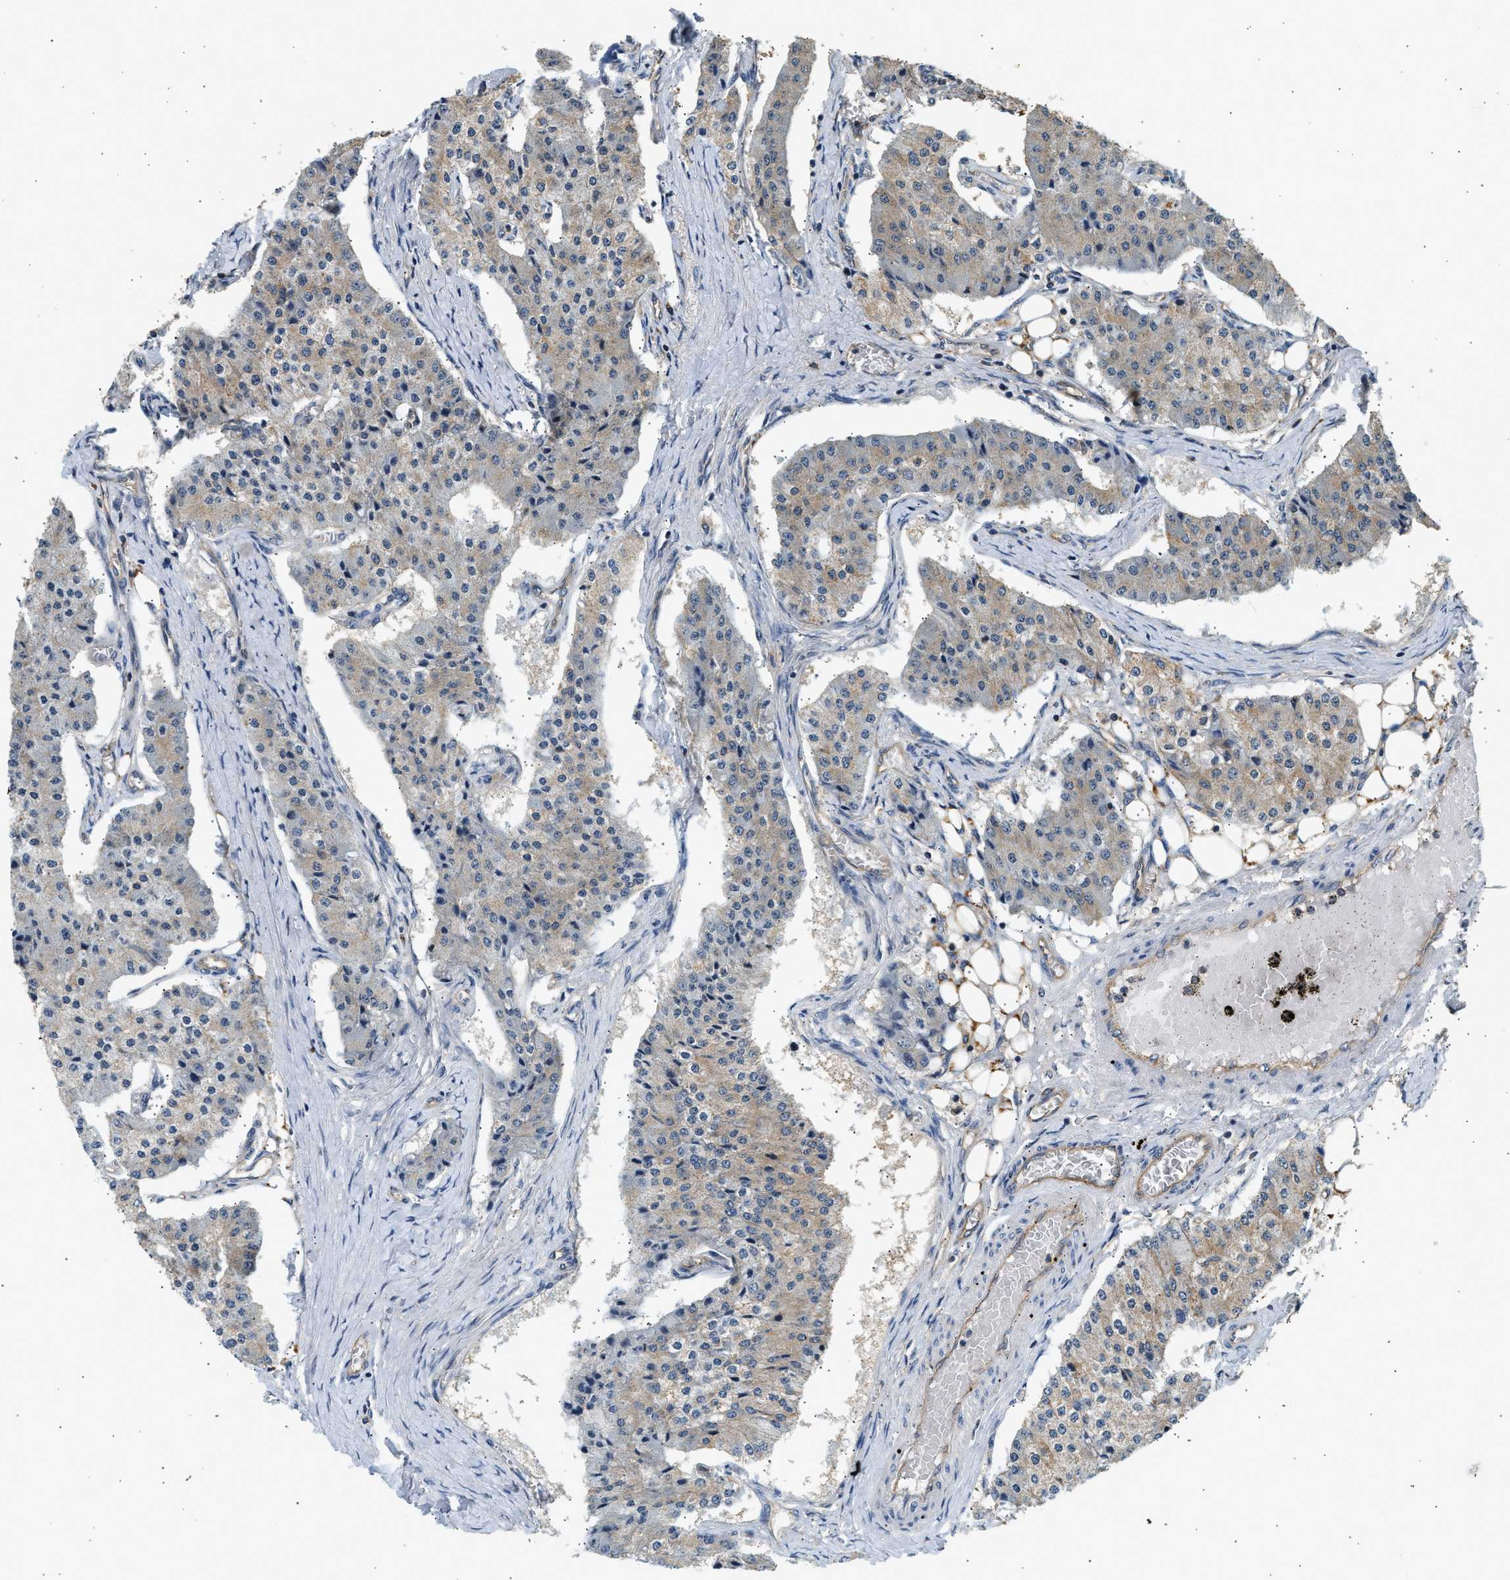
{"staining": {"intensity": "weak", "quantity": "<25%", "location": "cytoplasmic/membranous"}, "tissue": "carcinoid", "cell_type": "Tumor cells", "image_type": "cancer", "snomed": [{"axis": "morphology", "description": "Carcinoid, malignant, NOS"}, {"axis": "topography", "description": "Colon"}], "caption": "This is a image of IHC staining of carcinoid, which shows no positivity in tumor cells. Nuclei are stained in blue.", "gene": "DUSP14", "patient": {"sex": "female", "age": 52}}